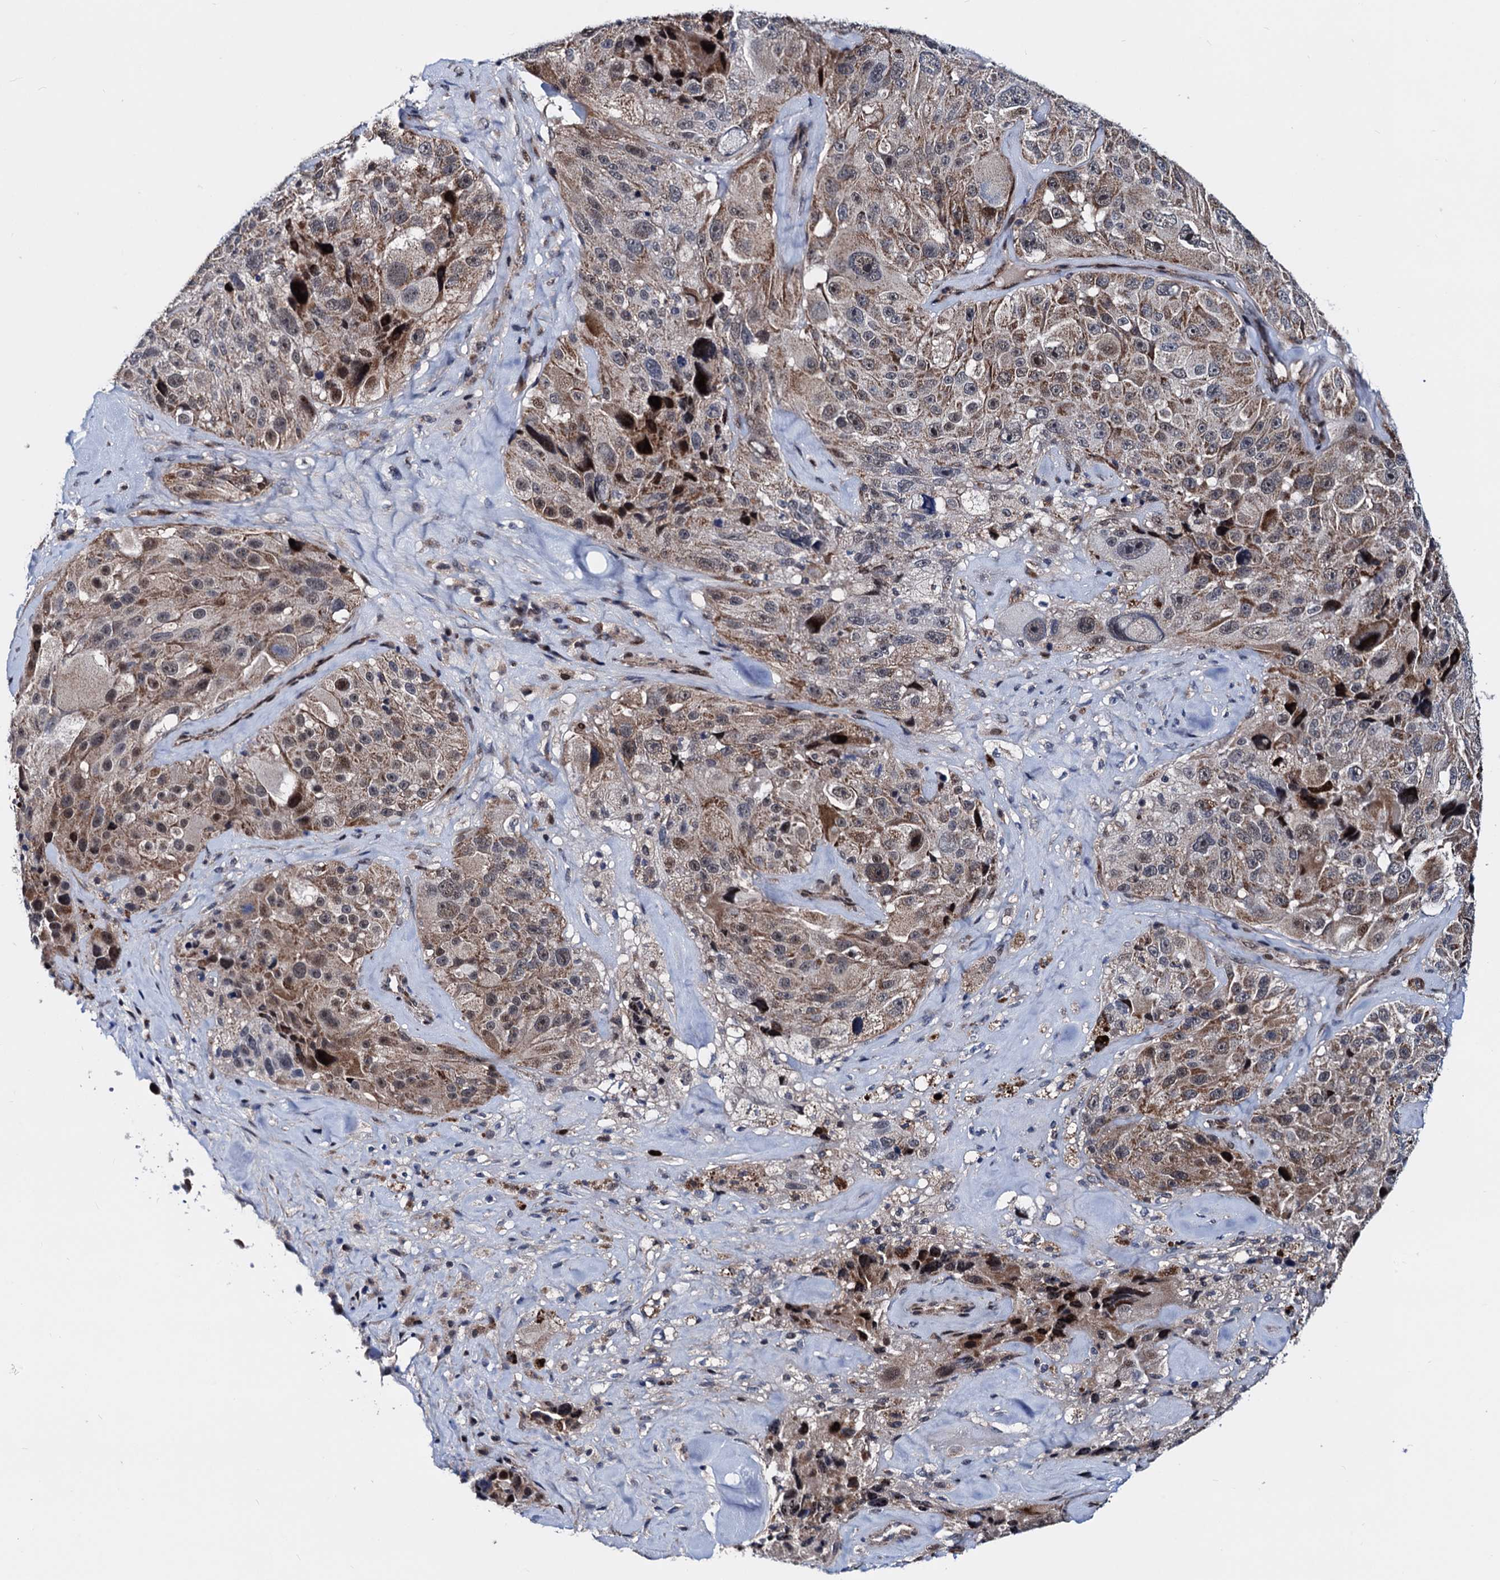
{"staining": {"intensity": "moderate", "quantity": "25%-75%", "location": "cytoplasmic/membranous,nuclear"}, "tissue": "melanoma", "cell_type": "Tumor cells", "image_type": "cancer", "snomed": [{"axis": "morphology", "description": "Malignant melanoma, Metastatic site"}, {"axis": "topography", "description": "Lymph node"}], "caption": "Malignant melanoma (metastatic site) stained for a protein displays moderate cytoplasmic/membranous and nuclear positivity in tumor cells.", "gene": "COA4", "patient": {"sex": "male", "age": 62}}